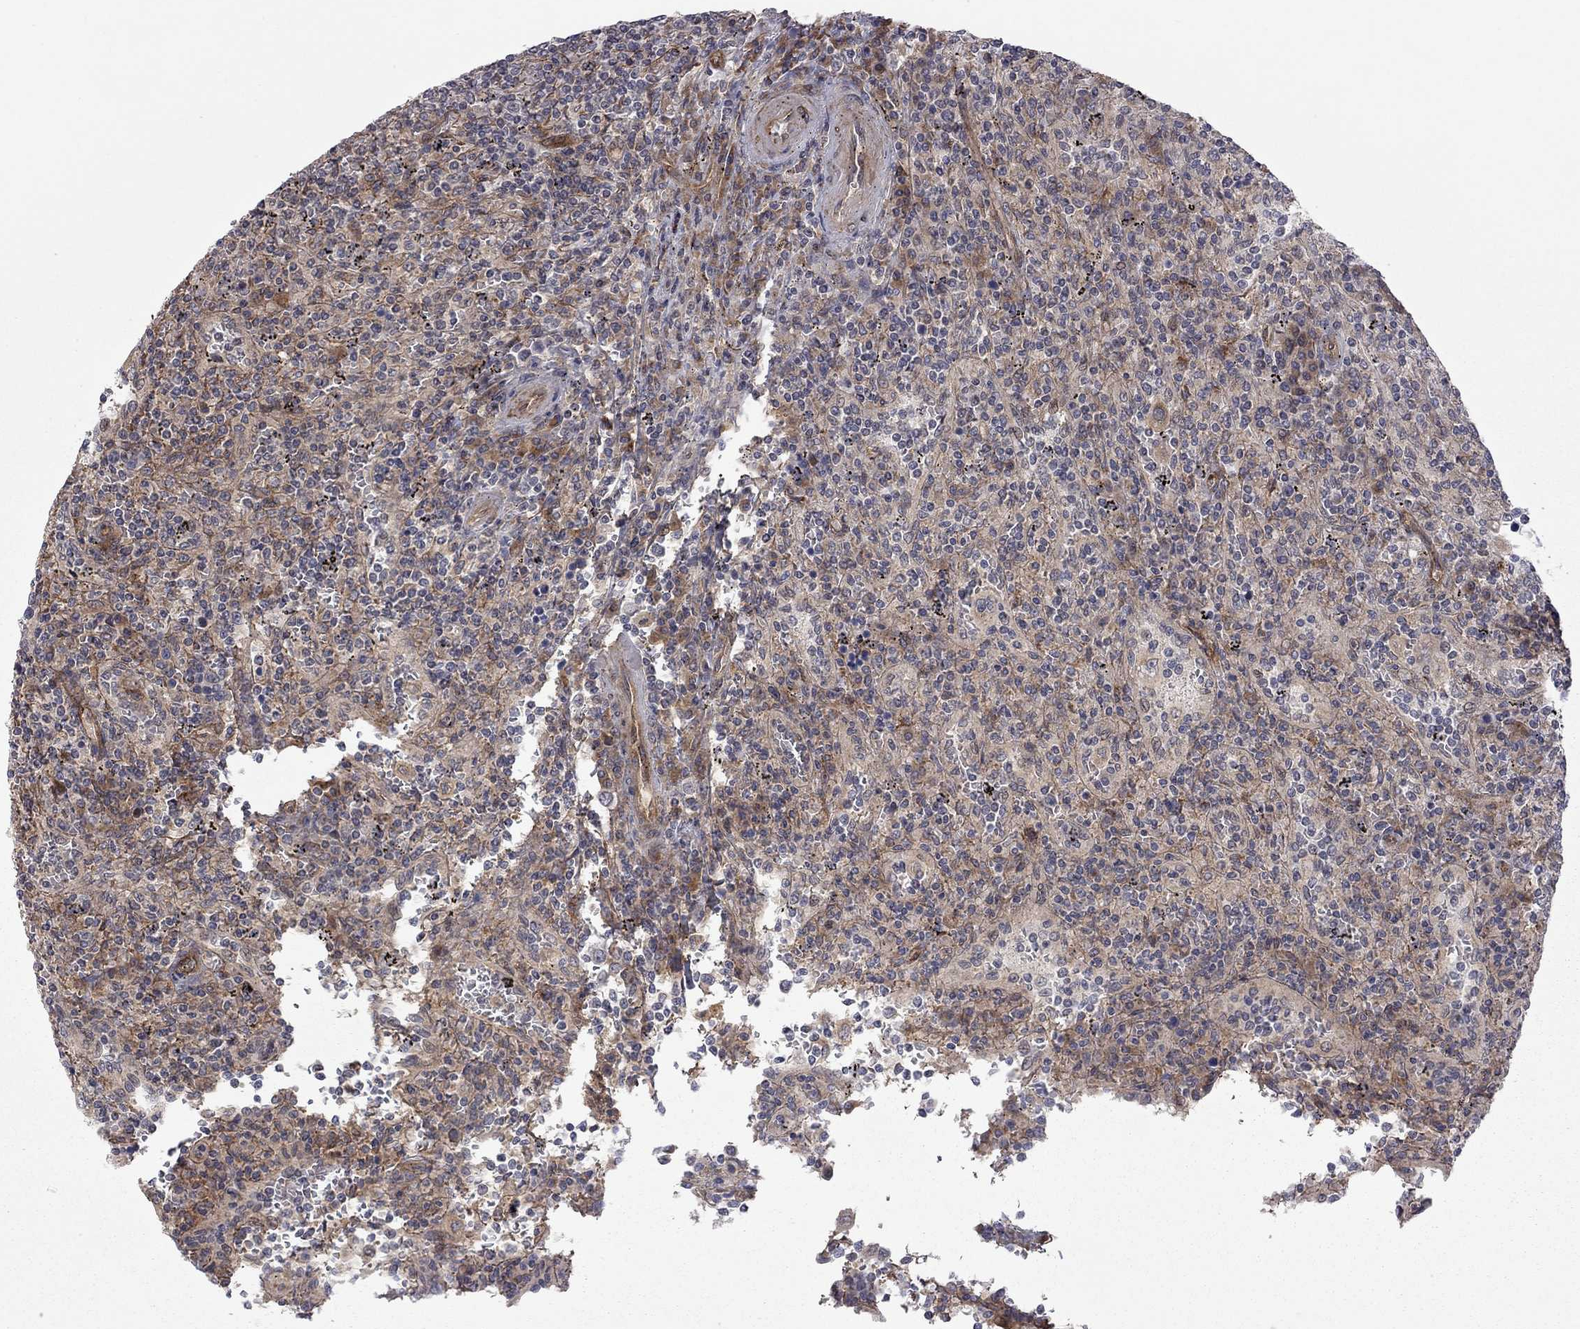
{"staining": {"intensity": "negative", "quantity": "none", "location": "none"}, "tissue": "lymphoma", "cell_type": "Tumor cells", "image_type": "cancer", "snomed": [{"axis": "morphology", "description": "Malignant lymphoma, non-Hodgkin's type, Low grade"}, {"axis": "topography", "description": "Spleen"}], "caption": "Malignant lymphoma, non-Hodgkin's type (low-grade) was stained to show a protein in brown. There is no significant expression in tumor cells. (DAB immunohistochemistry (IHC), high magnification).", "gene": "EXOC3L2", "patient": {"sex": "male", "age": 62}}